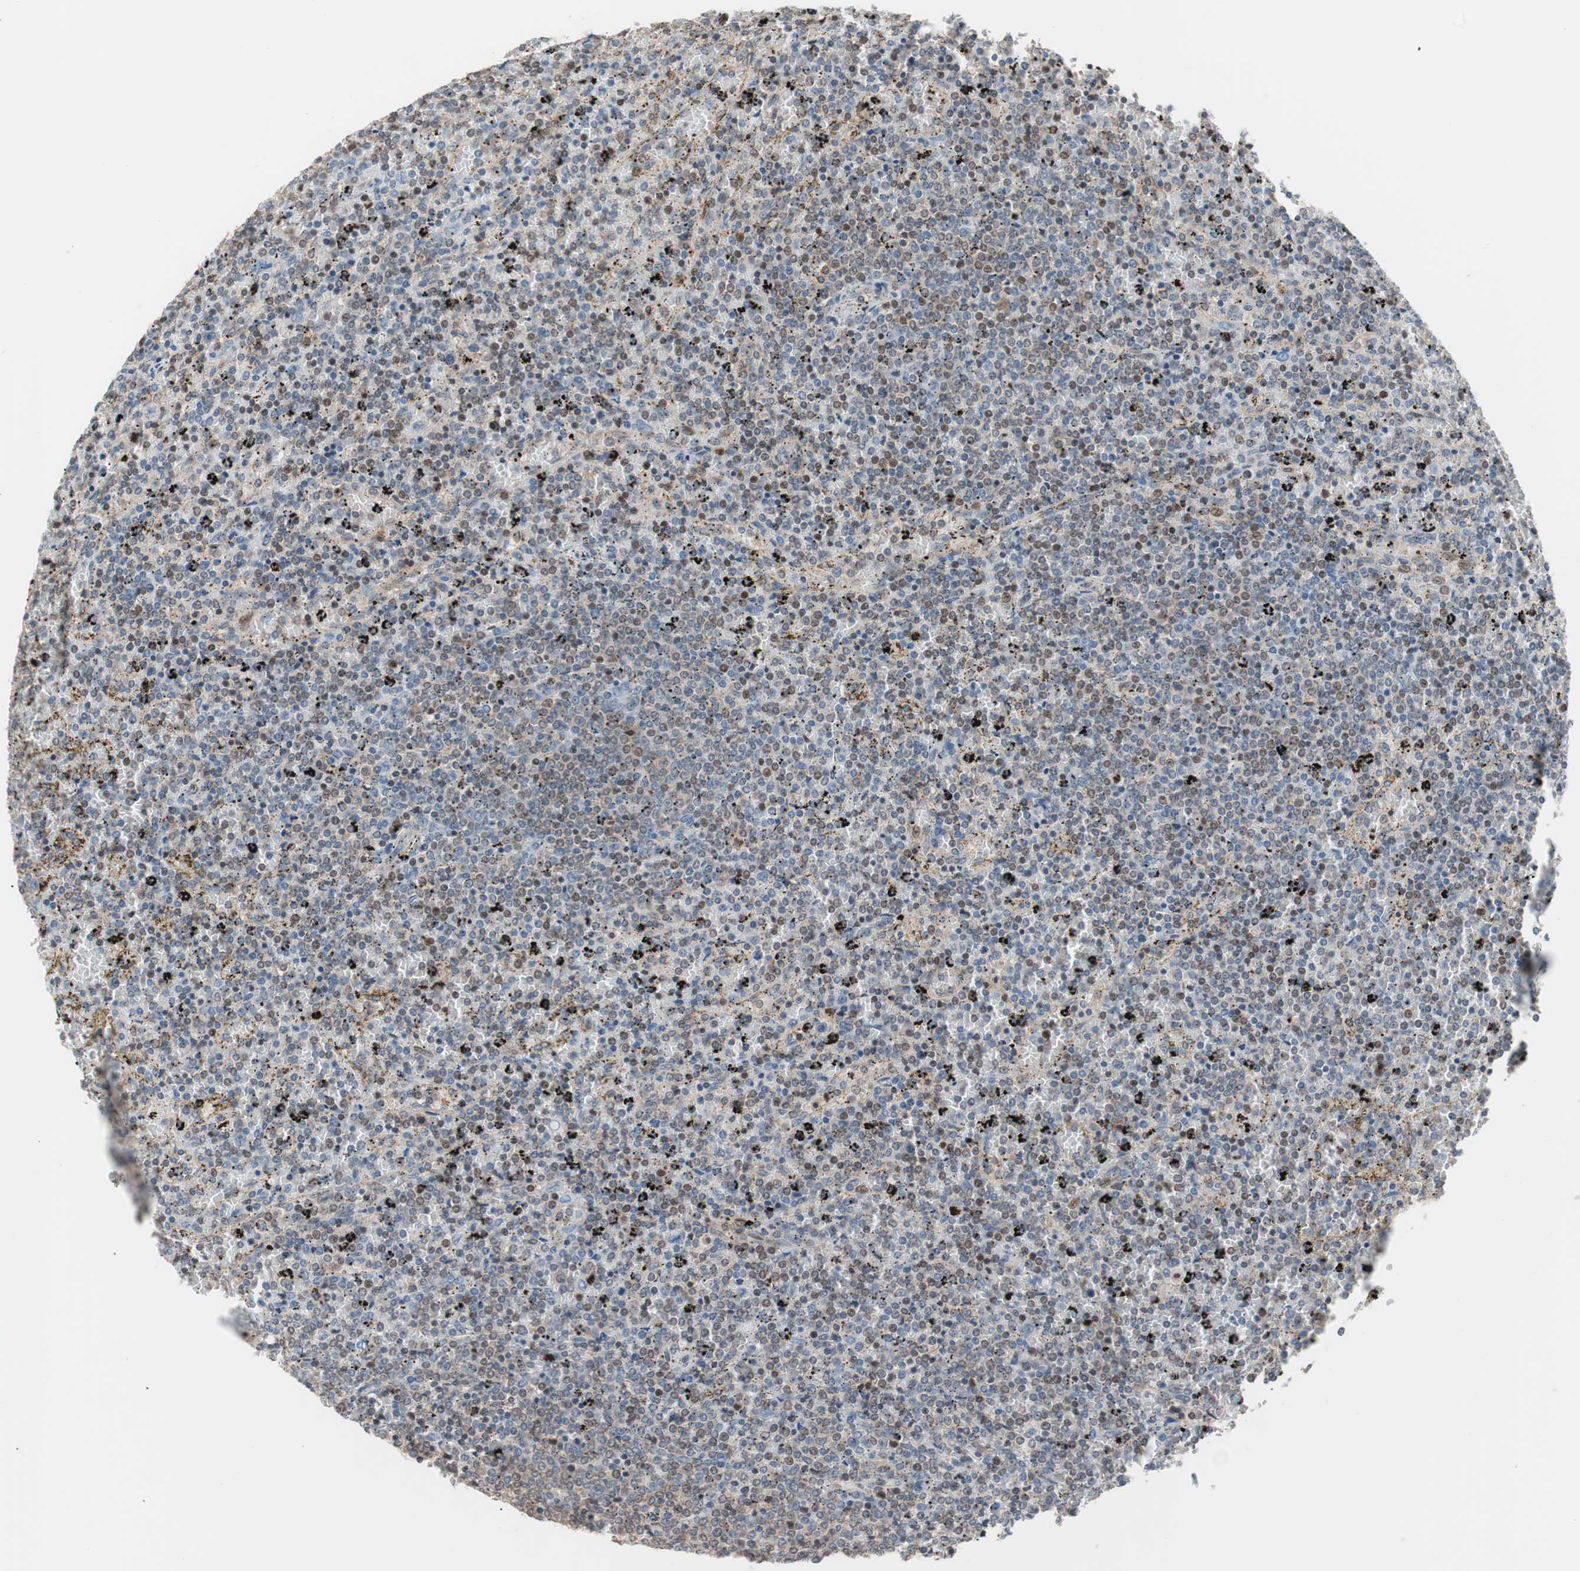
{"staining": {"intensity": "weak", "quantity": "25%-75%", "location": "cytoplasmic/membranous,nuclear"}, "tissue": "lymphoma", "cell_type": "Tumor cells", "image_type": "cancer", "snomed": [{"axis": "morphology", "description": "Malignant lymphoma, non-Hodgkin's type, Low grade"}, {"axis": "topography", "description": "Spleen"}], "caption": "Lymphoma was stained to show a protein in brown. There is low levels of weak cytoplasmic/membranous and nuclear staining in about 25%-75% of tumor cells.", "gene": "POLH", "patient": {"sex": "female", "age": 77}}